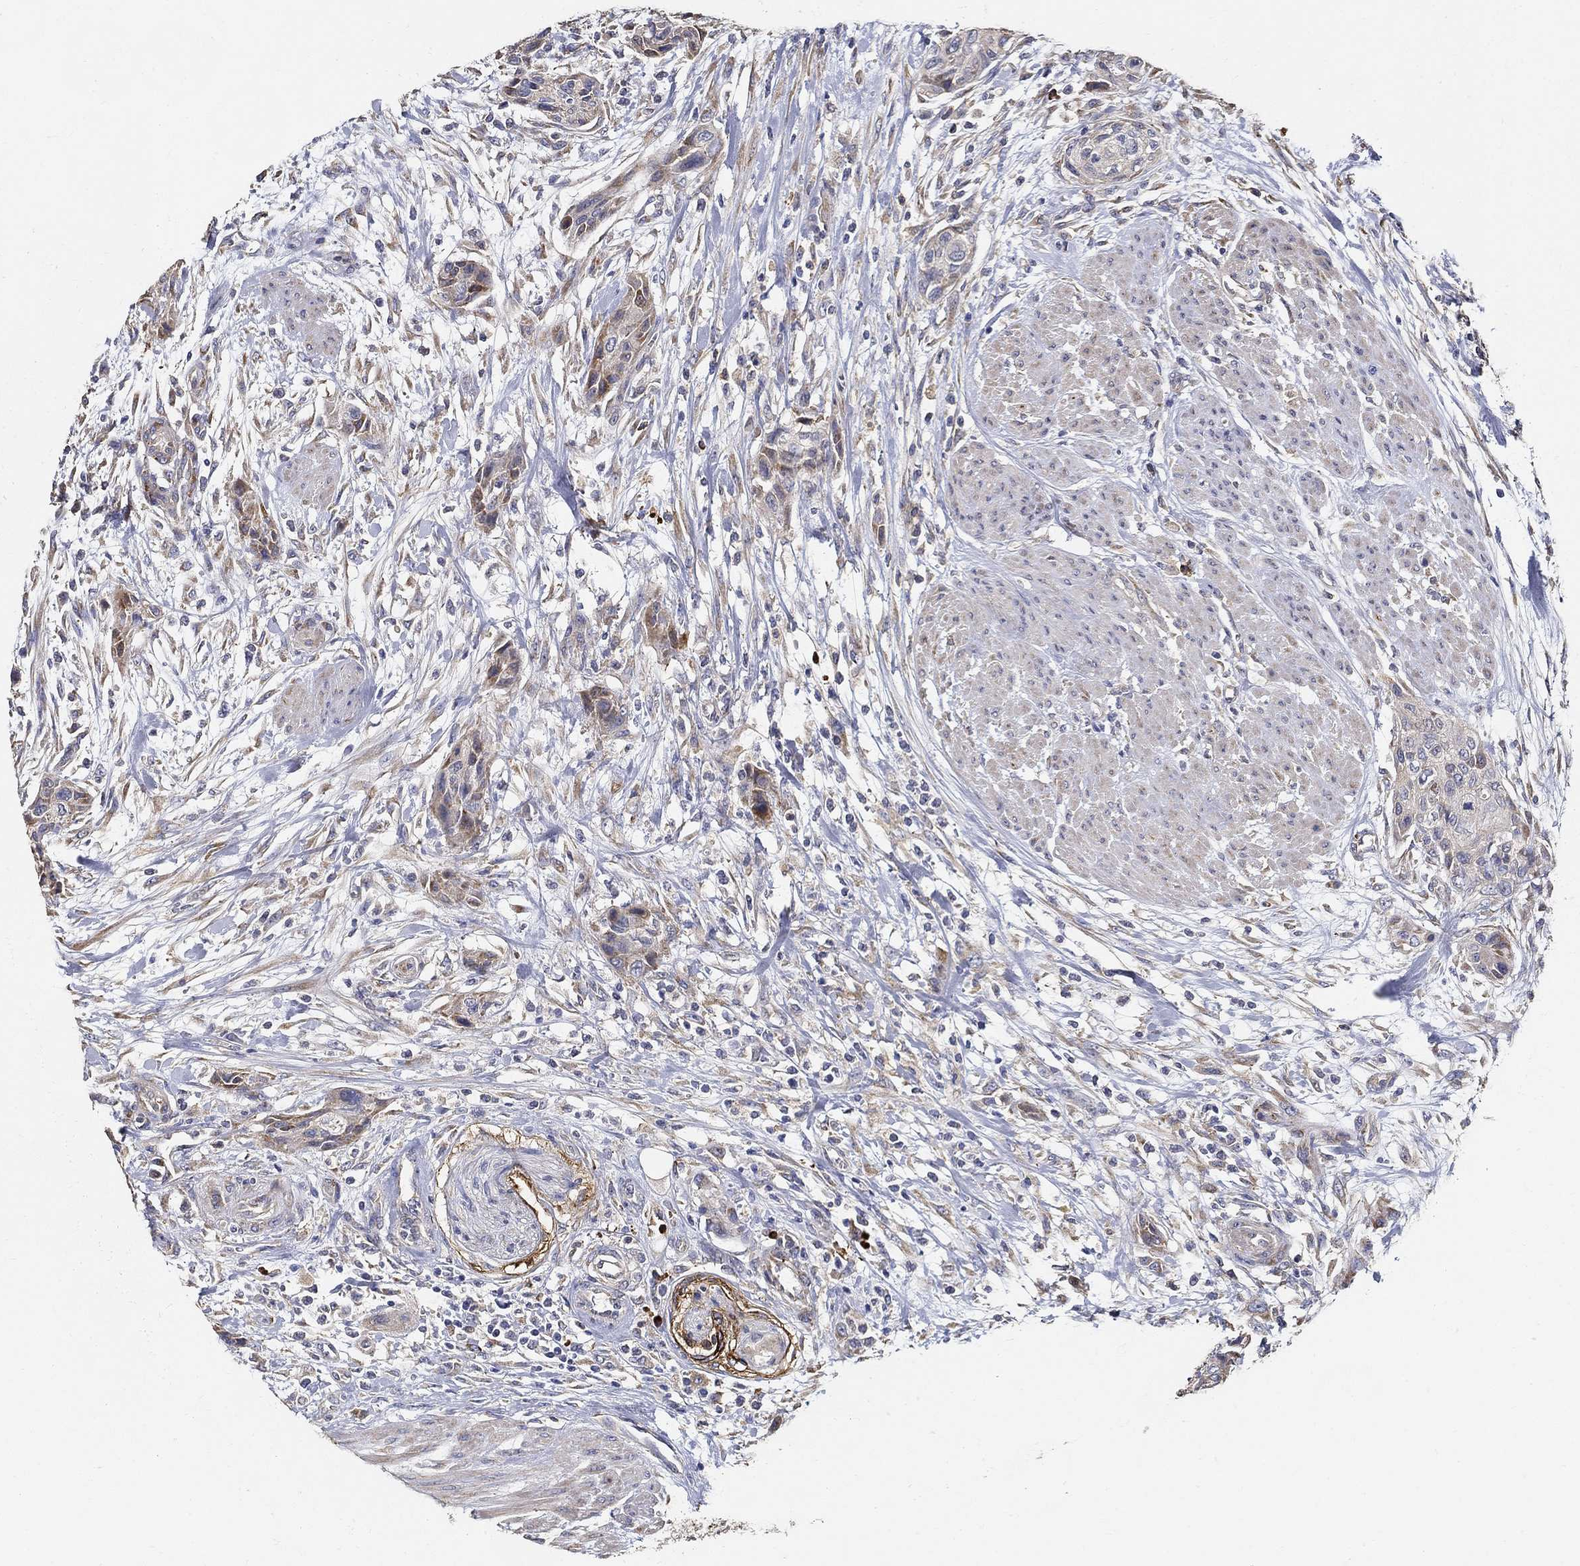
{"staining": {"intensity": "moderate", "quantity": "25%-75%", "location": "cytoplasmic/membranous"}, "tissue": "urothelial cancer", "cell_type": "Tumor cells", "image_type": "cancer", "snomed": [{"axis": "morphology", "description": "Urothelial carcinoma, High grade"}, {"axis": "topography", "description": "Urinary bladder"}], "caption": "Protein expression analysis of high-grade urothelial carcinoma shows moderate cytoplasmic/membranous positivity in about 25%-75% of tumor cells.", "gene": "EMILIN3", "patient": {"sex": "male", "age": 35}}